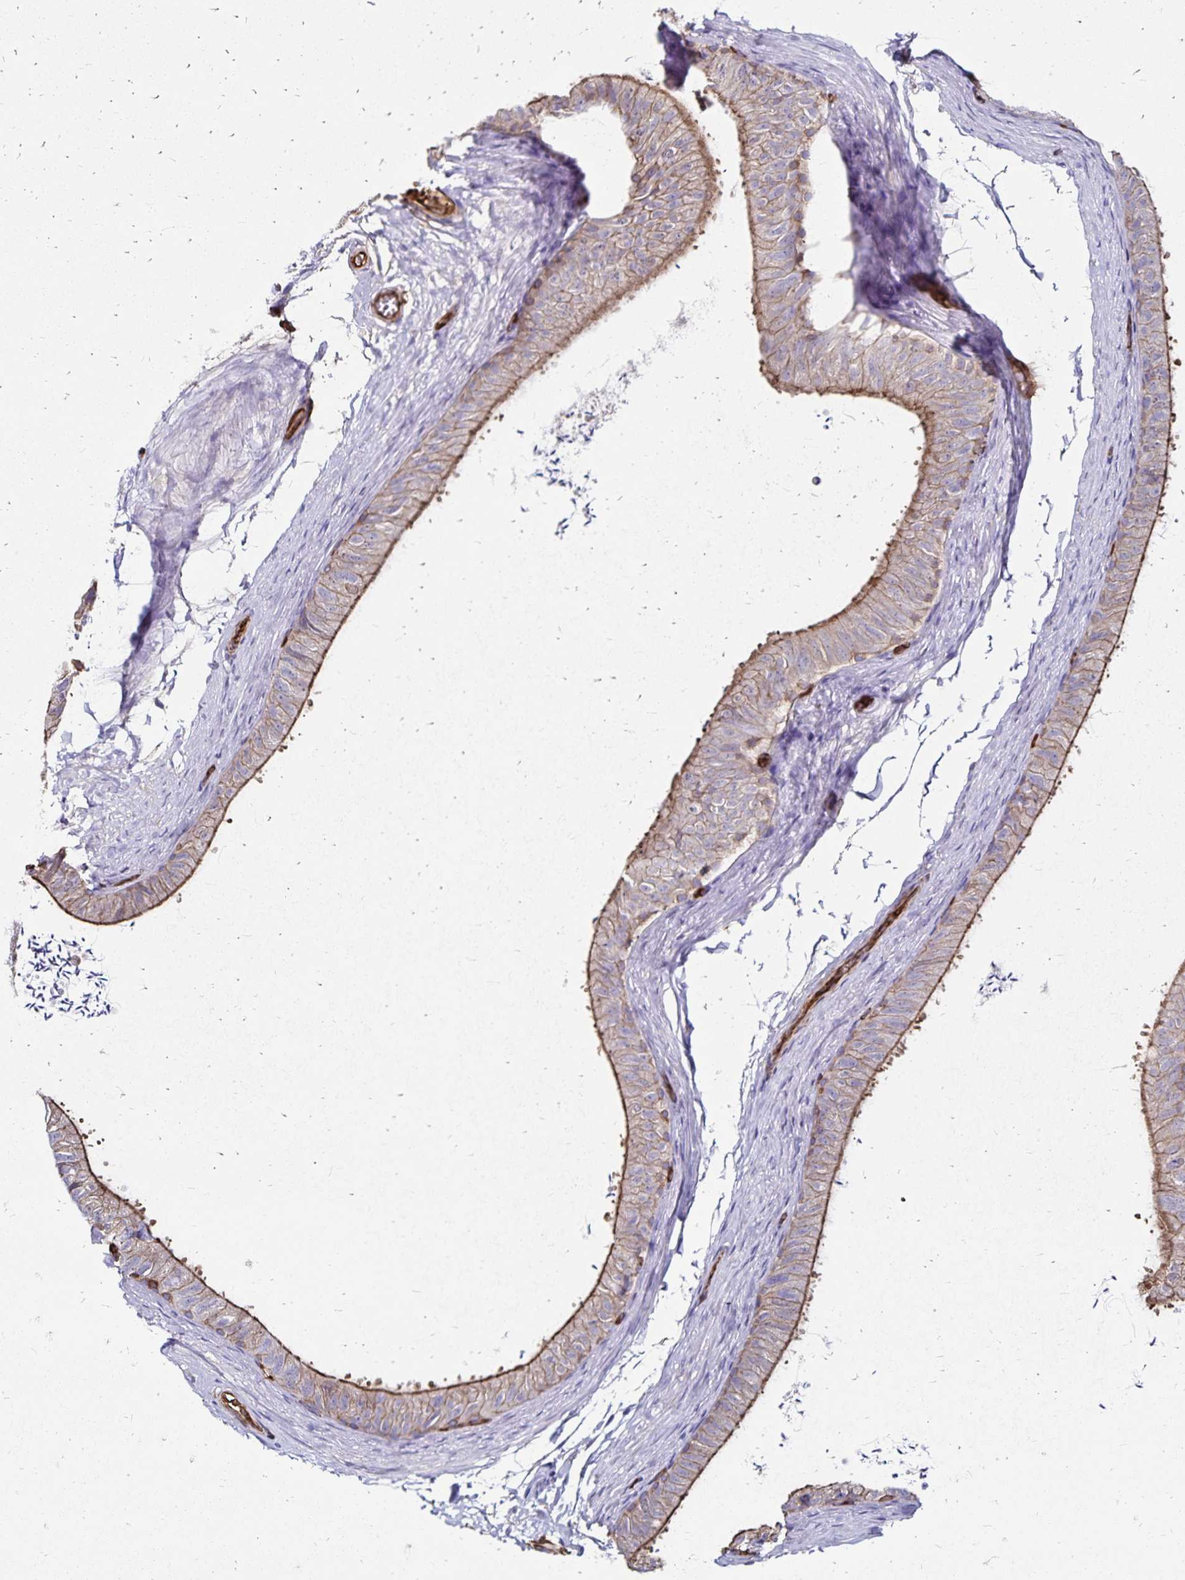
{"staining": {"intensity": "moderate", "quantity": "25%-75%", "location": "cytoplasmic/membranous"}, "tissue": "epididymis", "cell_type": "Glandular cells", "image_type": "normal", "snomed": [{"axis": "morphology", "description": "Normal tissue, NOS"}, {"axis": "topography", "description": "Epididymis, spermatic cord, NOS"}, {"axis": "topography", "description": "Epididymis"}, {"axis": "topography", "description": "Peripheral nerve tissue"}], "caption": "Glandular cells demonstrate moderate cytoplasmic/membranous staining in about 25%-75% of cells in benign epididymis. The staining was performed using DAB to visualize the protein expression in brown, while the nuclei were stained in blue with hematoxylin (Magnification: 20x).", "gene": "RPRML", "patient": {"sex": "male", "age": 29}}